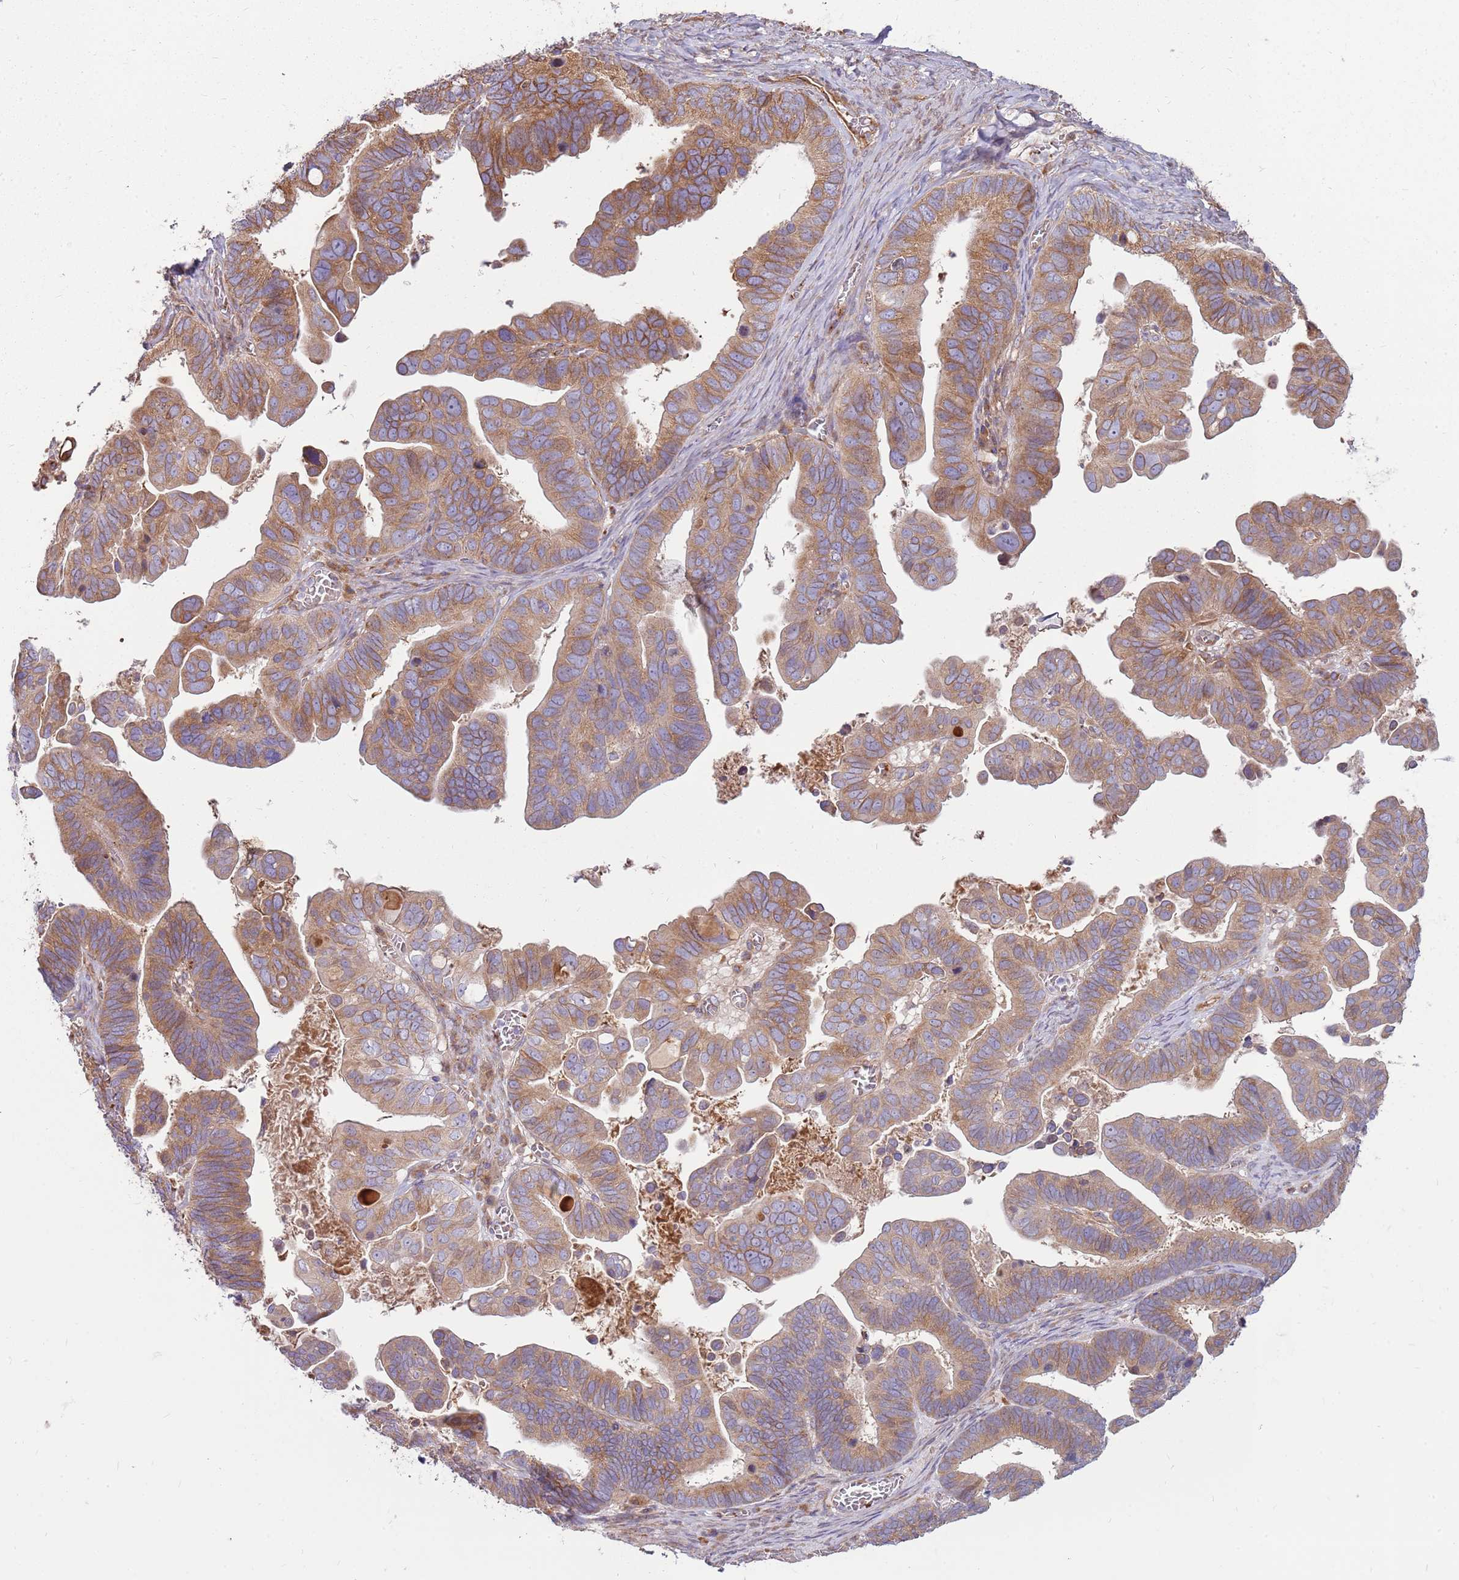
{"staining": {"intensity": "moderate", "quantity": ">75%", "location": "cytoplasmic/membranous"}, "tissue": "ovarian cancer", "cell_type": "Tumor cells", "image_type": "cancer", "snomed": [{"axis": "morphology", "description": "Cystadenocarcinoma, serous, NOS"}, {"axis": "topography", "description": "Ovary"}], "caption": "Immunohistochemistry (DAB (3,3'-diaminobenzidine)) staining of human ovarian cancer reveals moderate cytoplasmic/membranous protein positivity in about >75% of tumor cells.", "gene": "EMC1", "patient": {"sex": "female", "age": 56}}